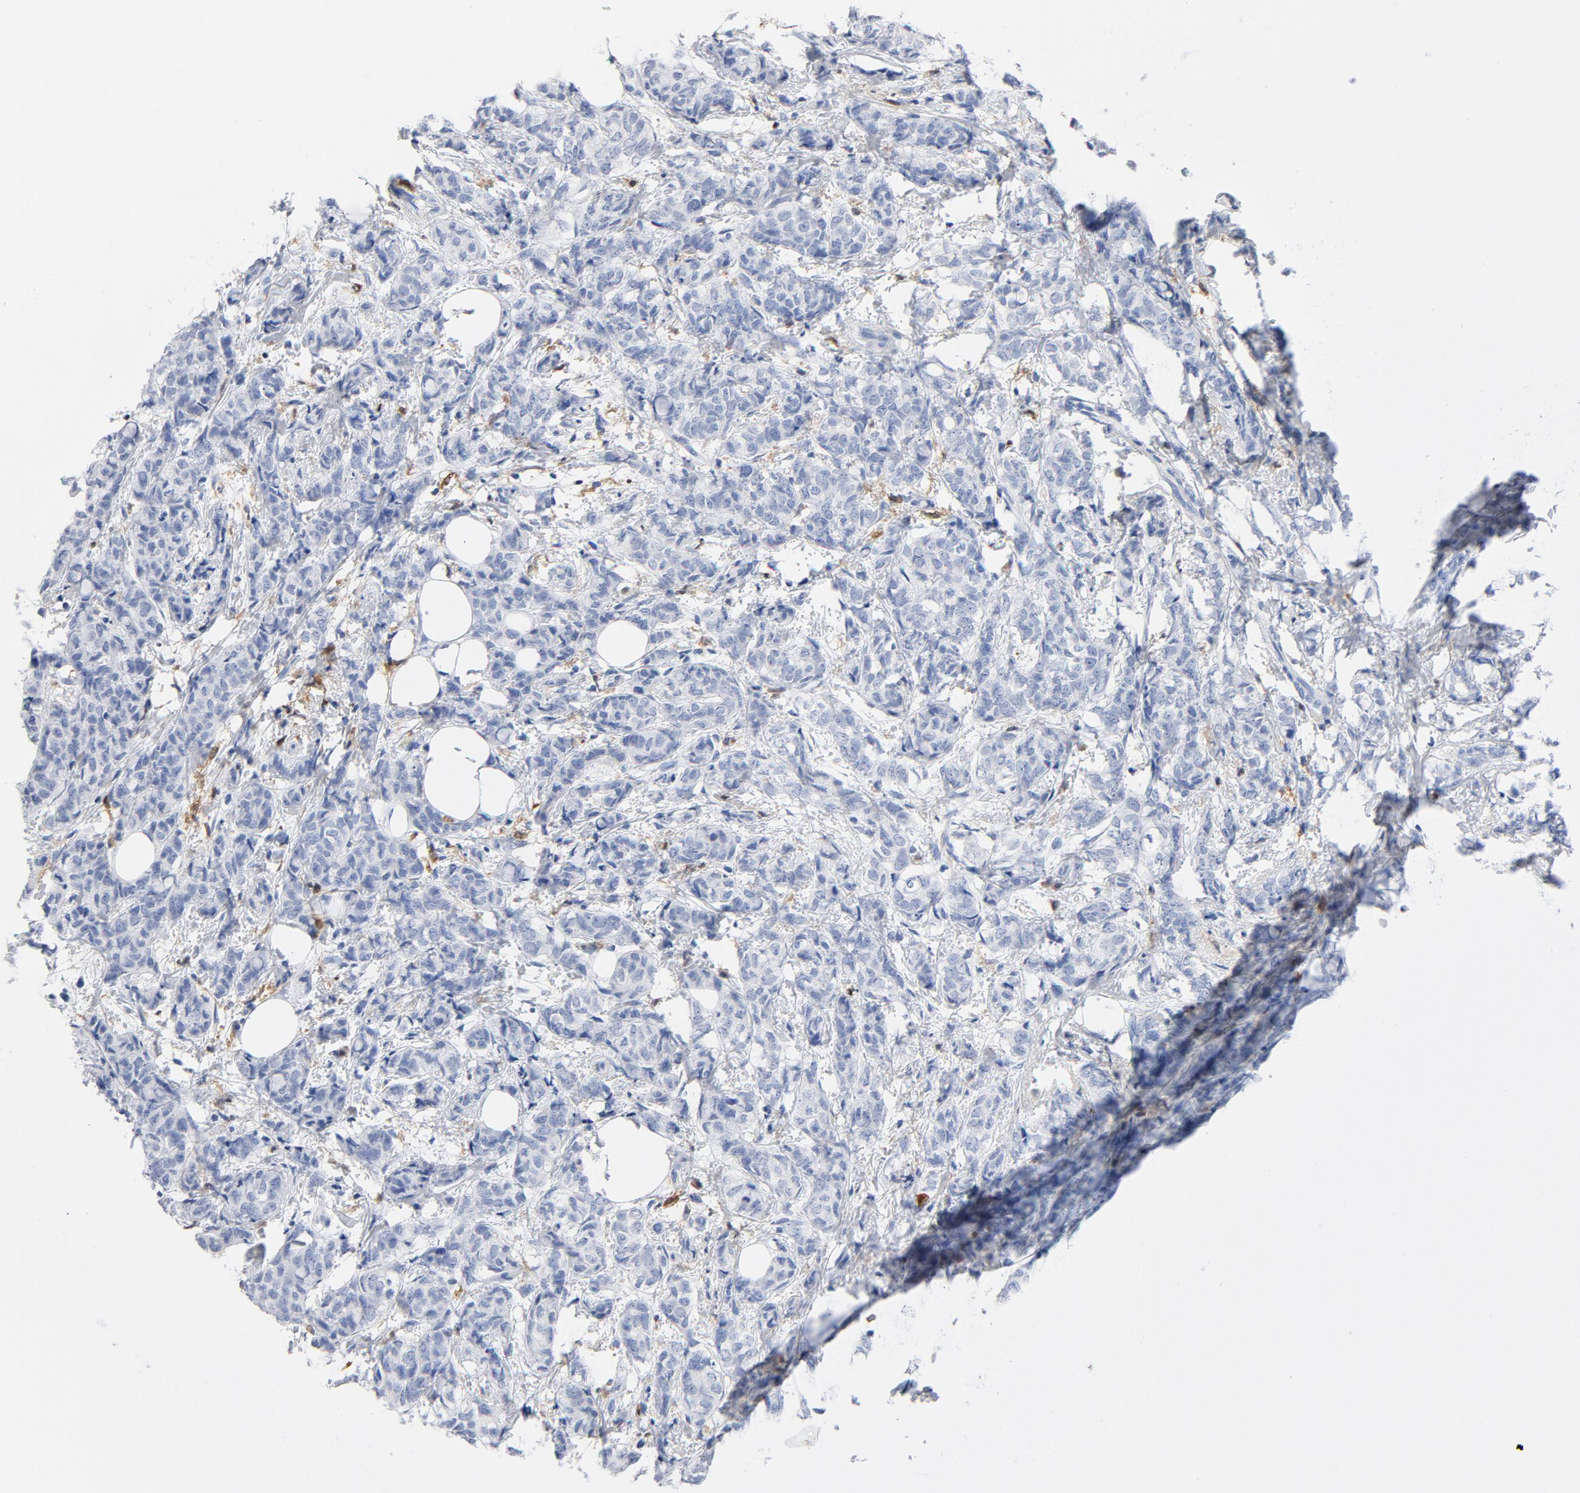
{"staining": {"intensity": "negative", "quantity": "none", "location": "none"}, "tissue": "breast cancer", "cell_type": "Tumor cells", "image_type": "cancer", "snomed": [{"axis": "morphology", "description": "Lobular carcinoma"}, {"axis": "topography", "description": "Breast"}], "caption": "Human breast cancer (lobular carcinoma) stained for a protein using IHC shows no positivity in tumor cells.", "gene": "NCF1", "patient": {"sex": "female", "age": 60}}